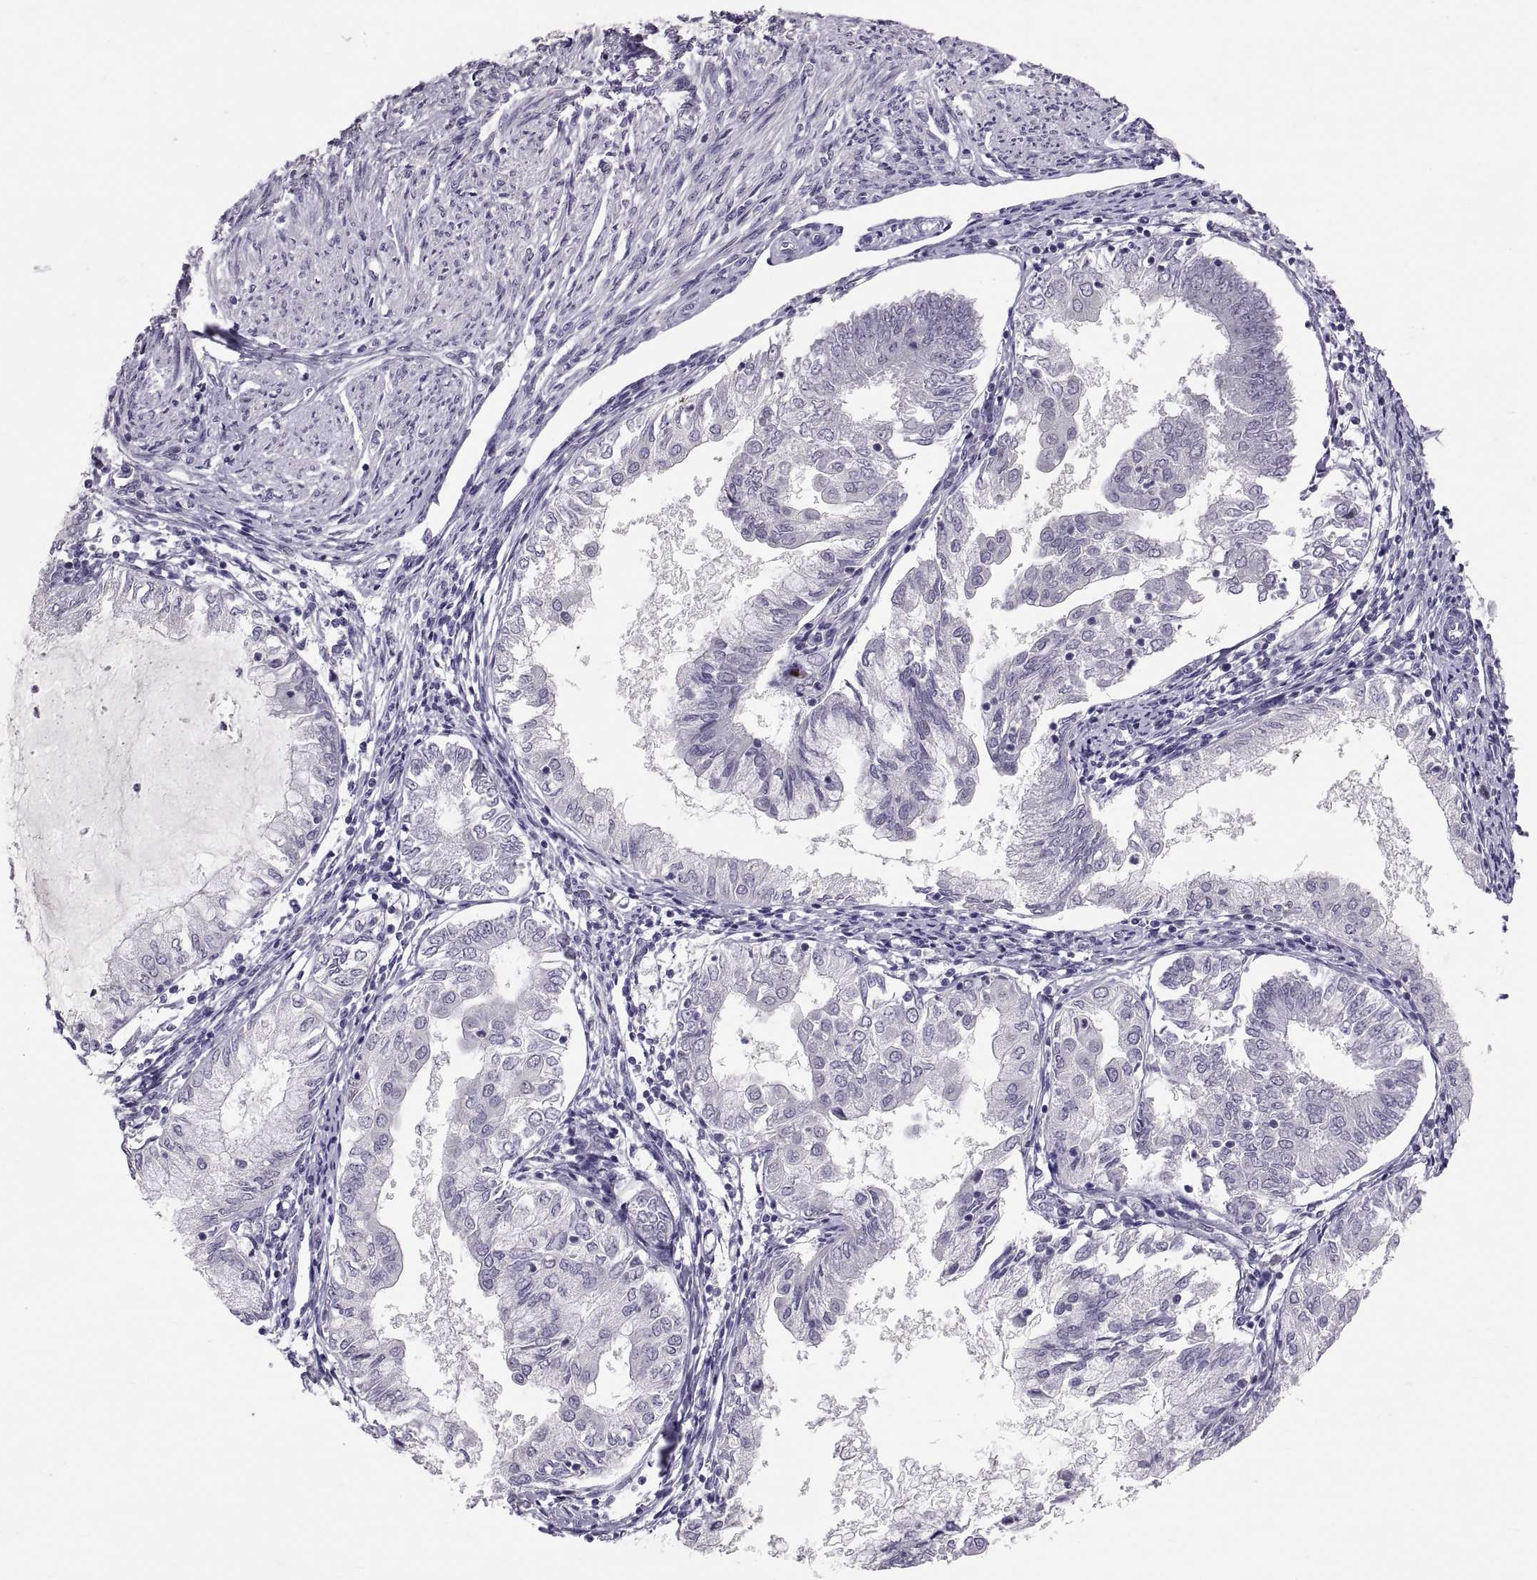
{"staining": {"intensity": "negative", "quantity": "none", "location": "none"}, "tissue": "endometrial cancer", "cell_type": "Tumor cells", "image_type": "cancer", "snomed": [{"axis": "morphology", "description": "Adenocarcinoma, NOS"}, {"axis": "topography", "description": "Endometrium"}], "caption": "Endometrial cancer (adenocarcinoma) stained for a protein using immunohistochemistry reveals no expression tumor cells.", "gene": "PTN", "patient": {"sex": "female", "age": 68}}